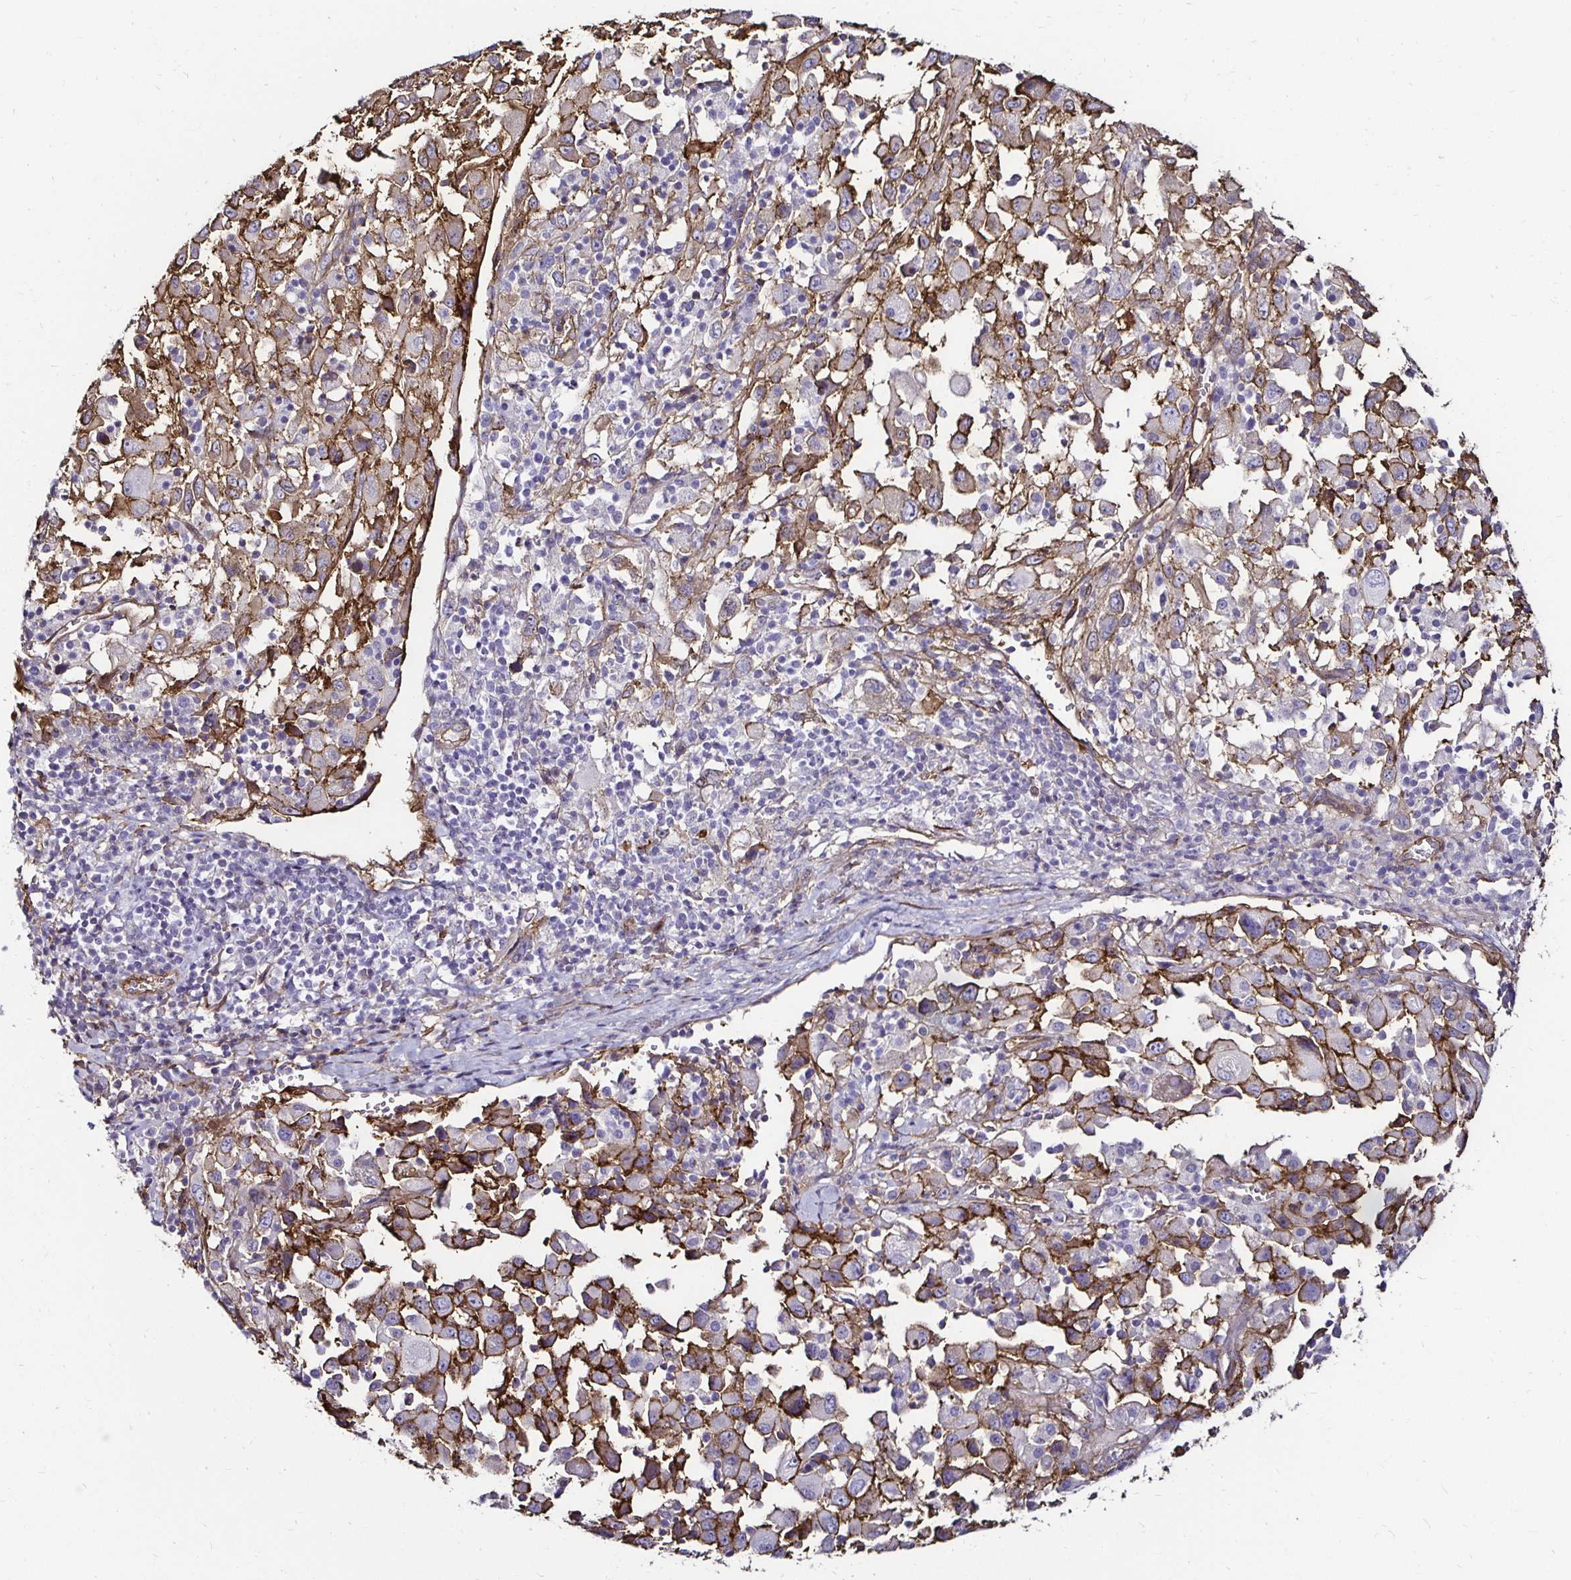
{"staining": {"intensity": "moderate", "quantity": "<25%", "location": "cytoplasmic/membranous"}, "tissue": "melanoma", "cell_type": "Tumor cells", "image_type": "cancer", "snomed": [{"axis": "morphology", "description": "Malignant melanoma, Metastatic site"}, {"axis": "topography", "description": "Soft tissue"}], "caption": "Tumor cells show low levels of moderate cytoplasmic/membranous expression in about <25% of cells in melanoma.", "gene": "ITGB1", "patient": {"sex": "male", "age": 50}}